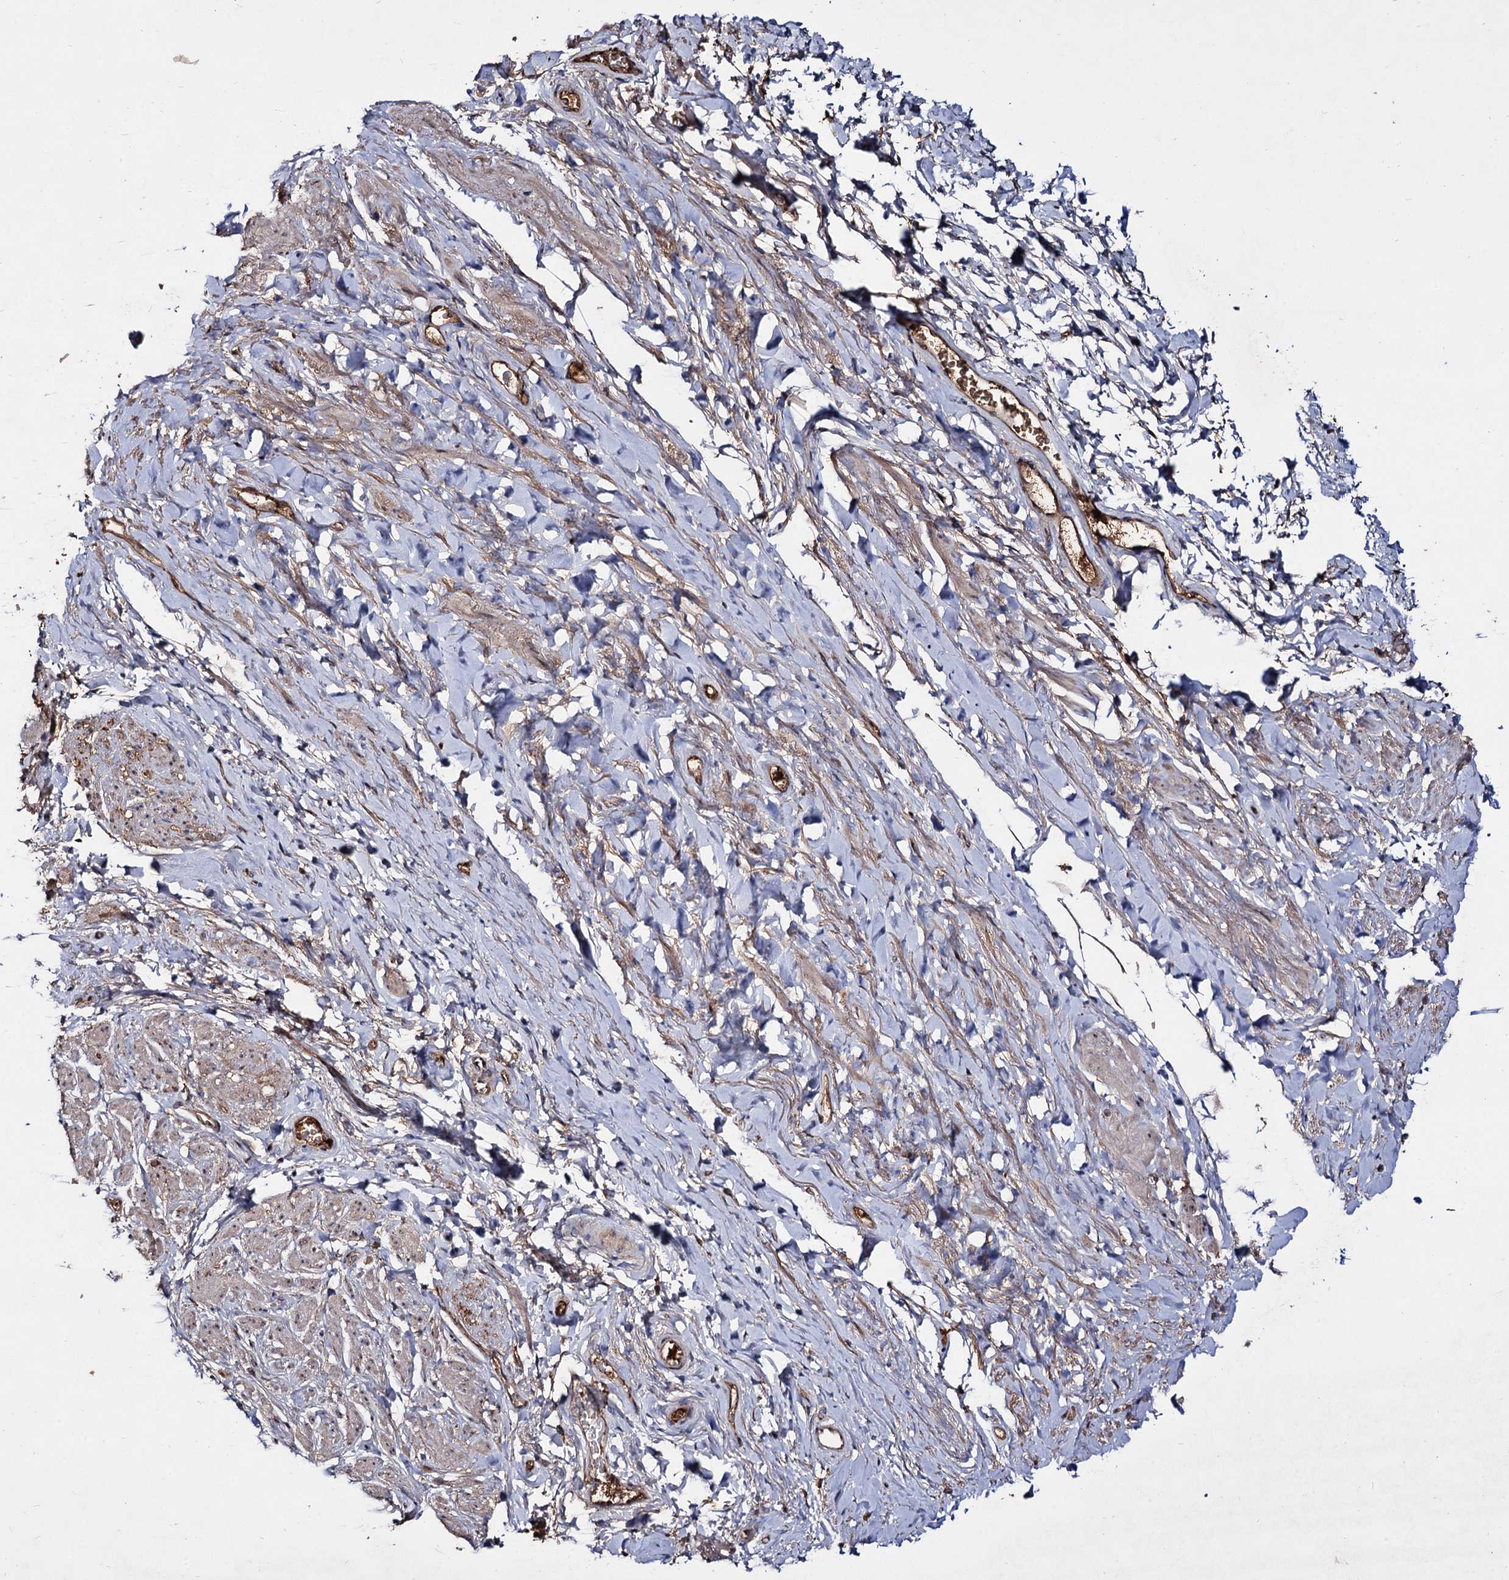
{"staining": {"intensity": "weak", "quantity": "<25%", "location": "cytoplasmic/membranous"}, "tissue": "smooth muscle", "cell_type": "Smooth muscle cells", "image_type": "normal", "snomed": [{"axis": "morphology", "description": "Normal tissue, NOS"}, {"axis": "topography", "description": "Smooth muscle"}, {"axis": "topography", "description": "Peripheral nerve tissue"}], "caption": "IHC of benign smooth muscle exhibits no staining in smooth muscle cells. The staining is performed using DAB (3,3'-diaminobenzidine) brown chromogen with nuclei counter-stained in using hematoxylin.", "gene": "ARFIP2", "patient": {"sex": "male", "age": 69}}